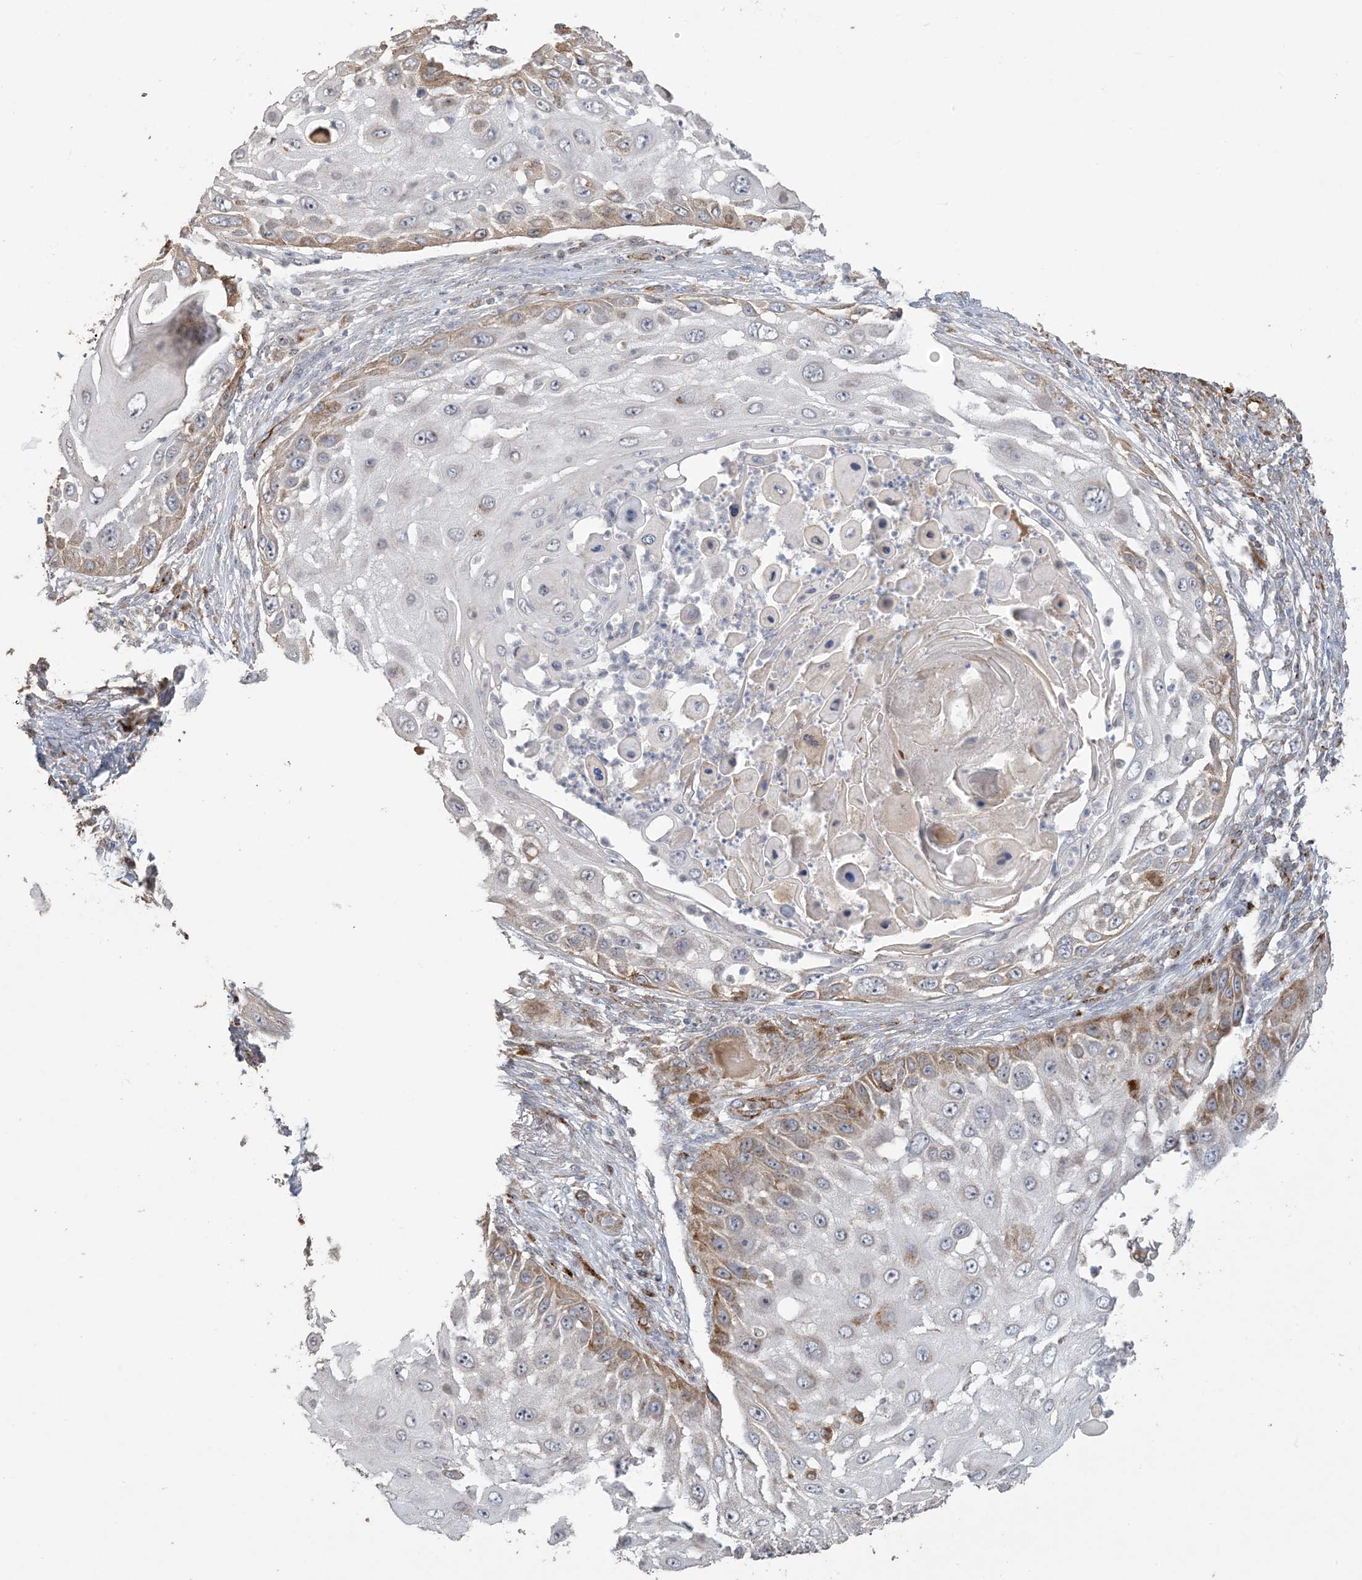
{"staining": {"intensity": "weak", "quantity": "<25%", "location": "cytoplasmic/membranous"}, "tissue": "skin cancer", "cell_type": "Tumor cells", "image_type": "cancer", "snomed": [{"axis": "morphology", "description": "Squamous cell carcinoma, NOS"}, {"axis": "topography", "description": "Skin"}], "caption": "High magnification brightfield microscopy of skin cancer (squamous cell carcinoma) stained with DAB (3,3'-diaminobenzidine) (brown) and counterstained with hematoxylin (blue): tumor cells show no significant positivity.", "gene": "AGA", "patient": {"sex": "female", "age": 44}}